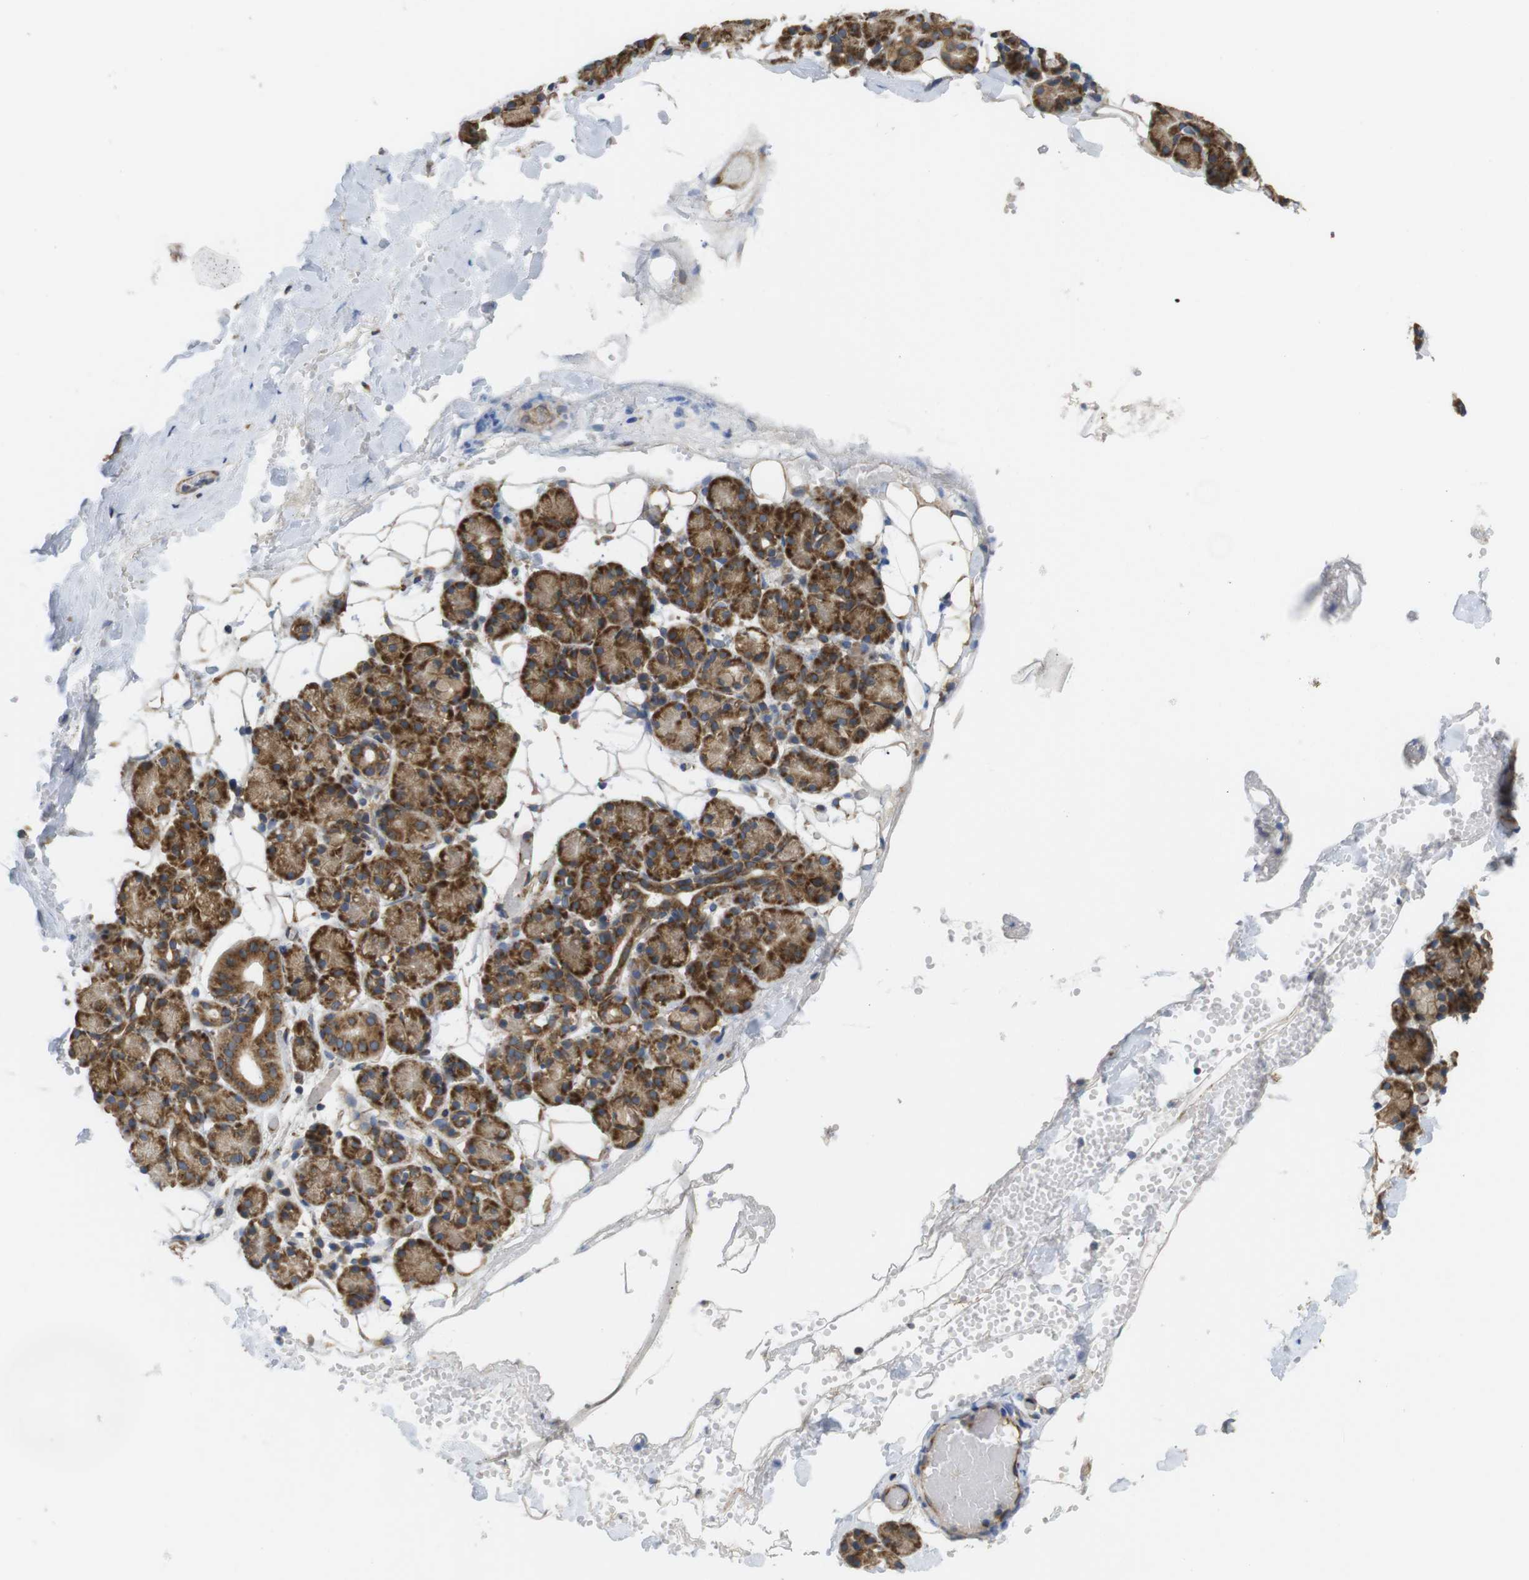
{"staining": {"intensity": "strong", "quantity": ">75%", "location": "cytoplasmic/membranous"}, "tissue": "salivary gland", "cell_type": "Glandular cells", "image_type": "normal", "snomed": [{"axis": "morphology", "description": "Normal tissue, NOS"}, {"axis": "topography", "description": "Salivary gland"}], "caption": "A brown stain shows strong cytoplasmic/membranous staining of a protein in glandular cells of unremarkable salivary gland.", "gene": "PCNX2", "patient": {"sex": "male", "age": 63}}